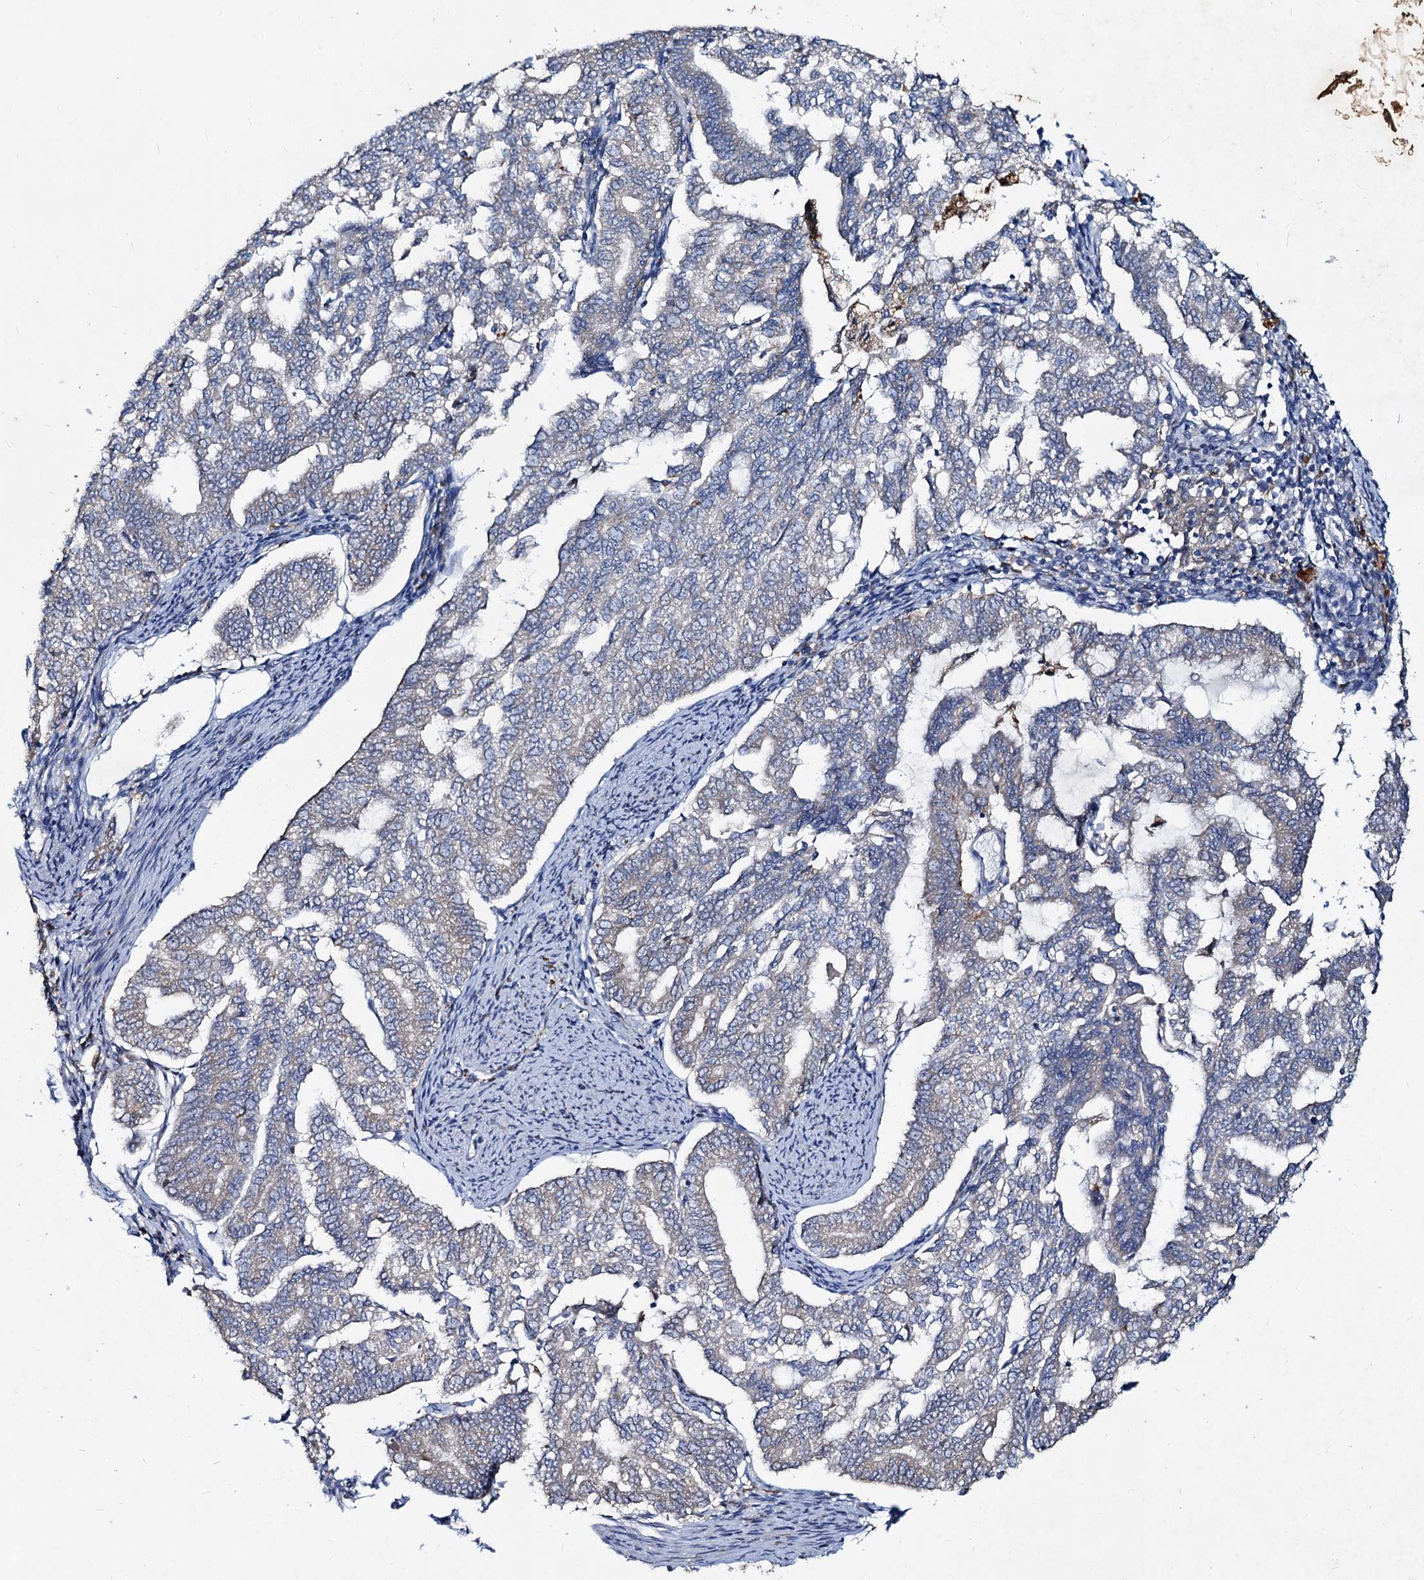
{"staining": {"intensity": "negative", "quantity": "none", "location": "none"}, "tissue": "endometrial cancer", "cell_type": "Tumor cells", "image_type": "cancer", "snomed": [{"axis": "morphology", "description": "Adenocarcinoma, NOS"}, {"axis": "topography", "description": "Endometrium"}], "caption": "Protein analysis of endometrial cancer (adenocarcinoma) shows no significant positivity in tumor cells. Brightfield microscopy of immunohistochemistry (IHC) stained with DAB (brown) and hematoxylin (blue), captured at high magnification.", "gene": "TMX2", "patient": {"sex": "female", "age": 79}}